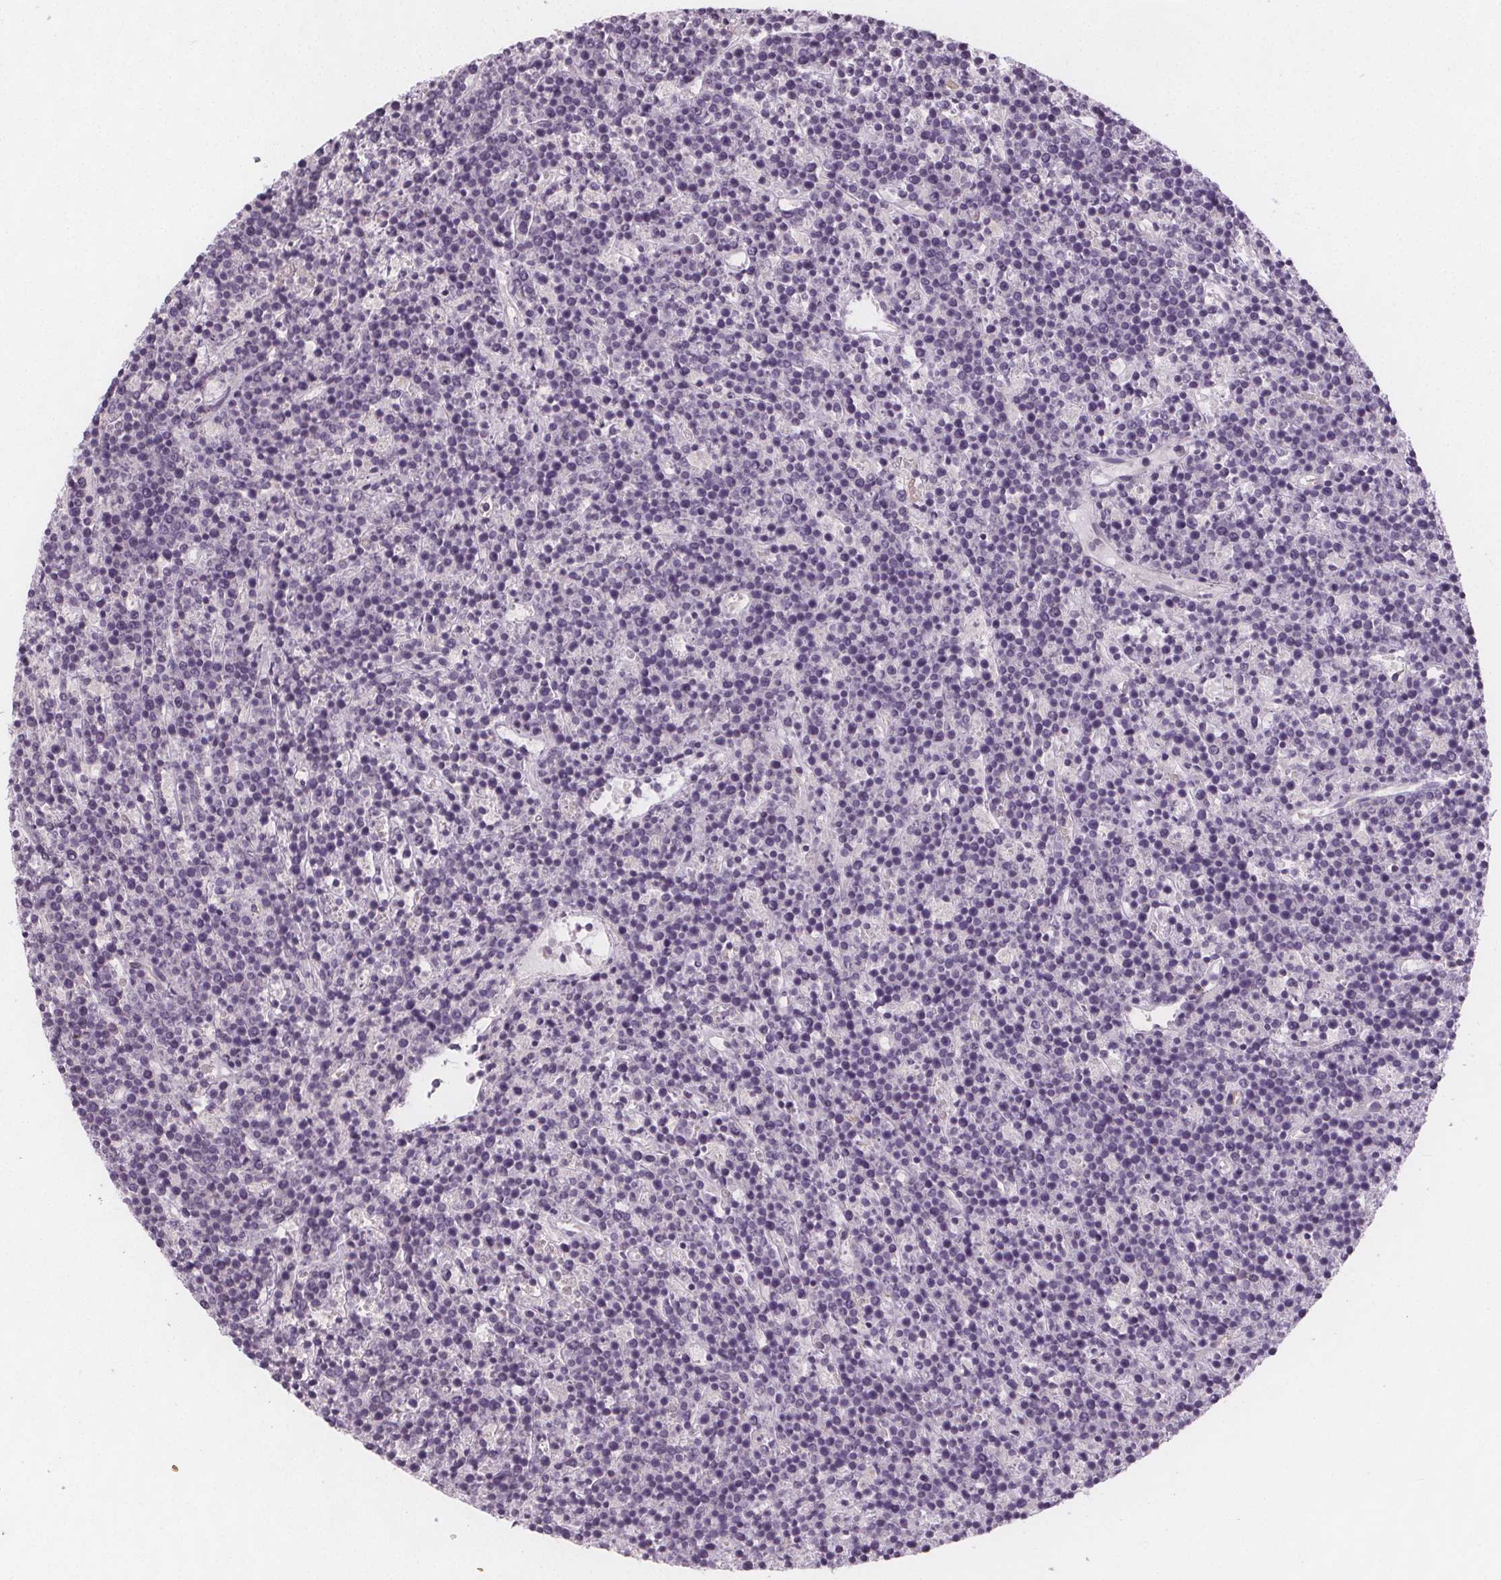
{"staining": {"intensity": "negative", "quantity": "none", "location": "none"}, "tissue": "lymphoma", "cell_type": "Tumor cells", "image_type": "cancer", "snomed": [{"axis": "morphology", "description": "Malignant lymphoma, non-Hodgkin's type, High grade"}, {"axis": "topography", "description": "Ovary"}], "caption": "Tumor cells are negative for brown protein staining in lymphoma. (DAB immunohistochemistry with hematoxylin counter stain).", "gene": "VNN1", "patient": {"sex": "female", "age": 56}}